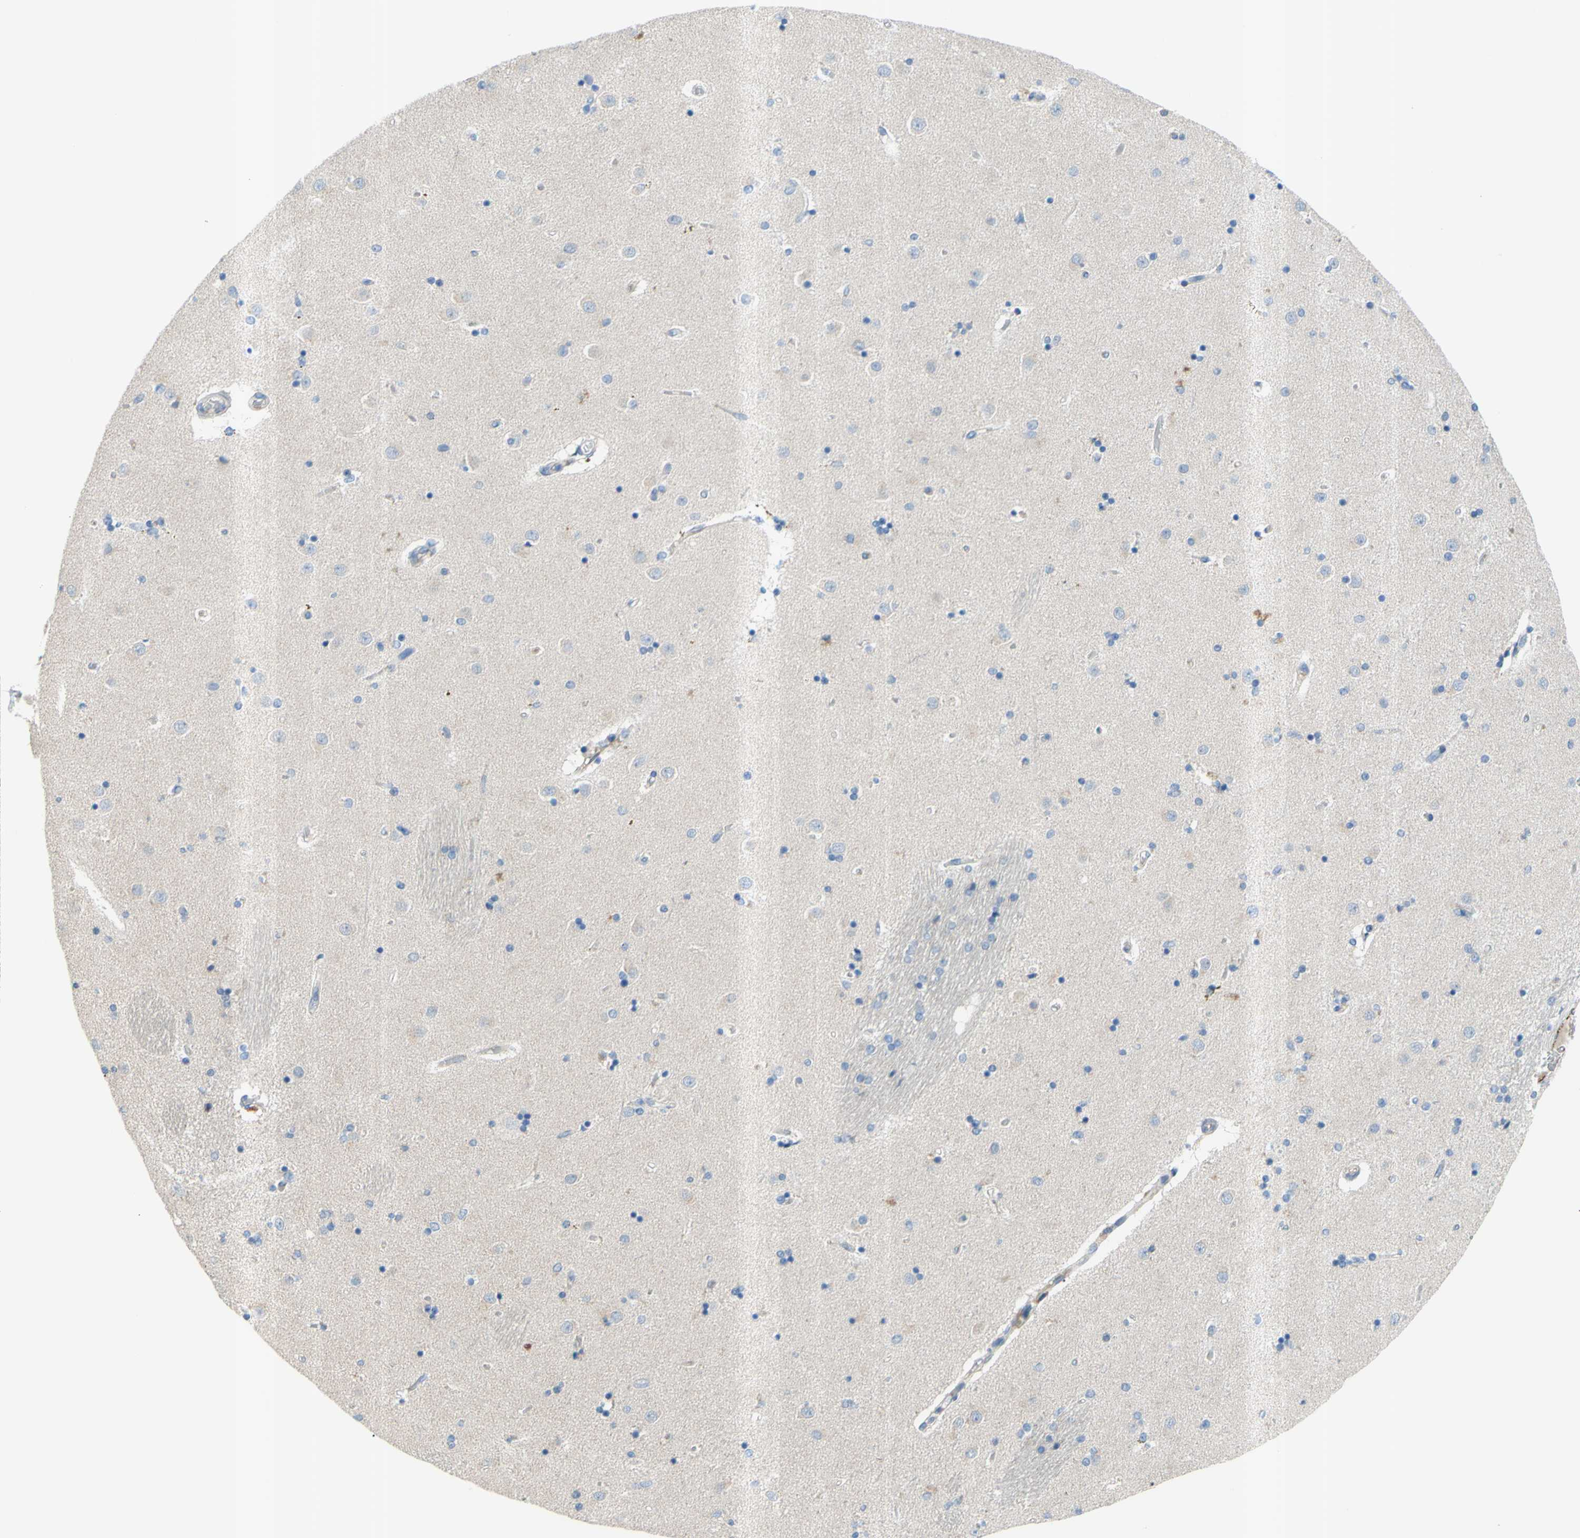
{"staining": {"intensity": "negative", "quantity": "none", "location": "none"}, "tissue": "caudate", "cell_type": "Glial cells", "image_type": "normal", "snomed": [{"axis": "morphology", "description": "Normal tissue, NOS"}, {"axis": "topography", "description": "Lateral ventricle wall"}], "caption": "This is an immunohistochemistry micrograph of normal caudate. There is no staining in glial cells.", "gene": "PRRG2", "patient": {"sex": "female", "age": 54}}